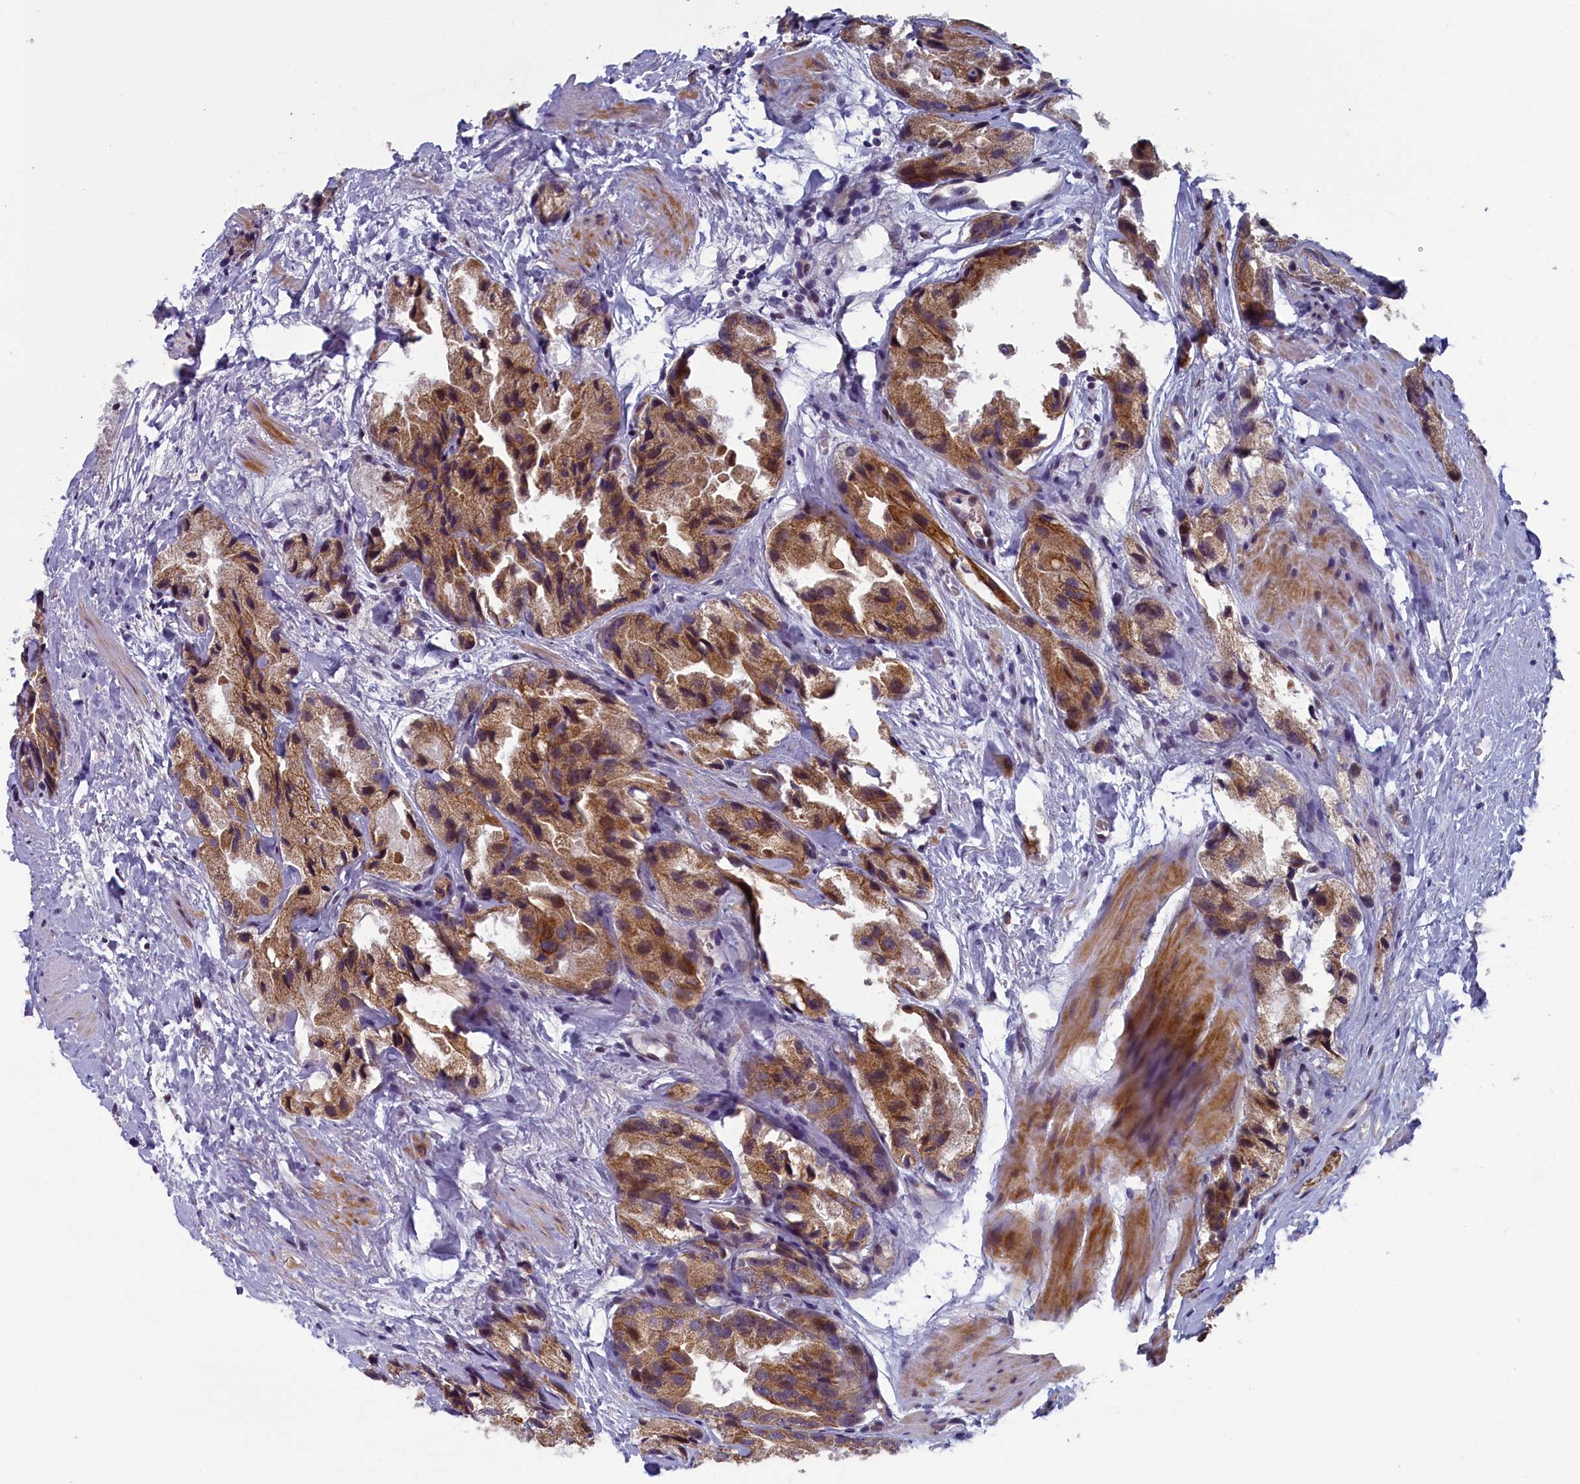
{"staining": {"intensity": "moderate", "quantity": ">75%", "location": "cytoplasmic/membranous"}, "tissue": "prostate cancer", "cell_type": "Tumor cells", "image_type": "cancer", "snomed": [{"axis": "morphology", "description": "Adenocarcinoma, High grade"}, {"axis": "topography", "description": "Prostate"}], "caption": "A brown stain shows moderate cytoplasmic/membranous positivity of a protein in human prostate cancer (adenocarcinoma (high-grade)) tumor cells. The staining is performed using DAB brown chromogen to label protein expression. The nuclei are counter-stained blue using hematoxylin.", "gene": "ANKRD39", "patient": {"sex": "male", "age": 66}}